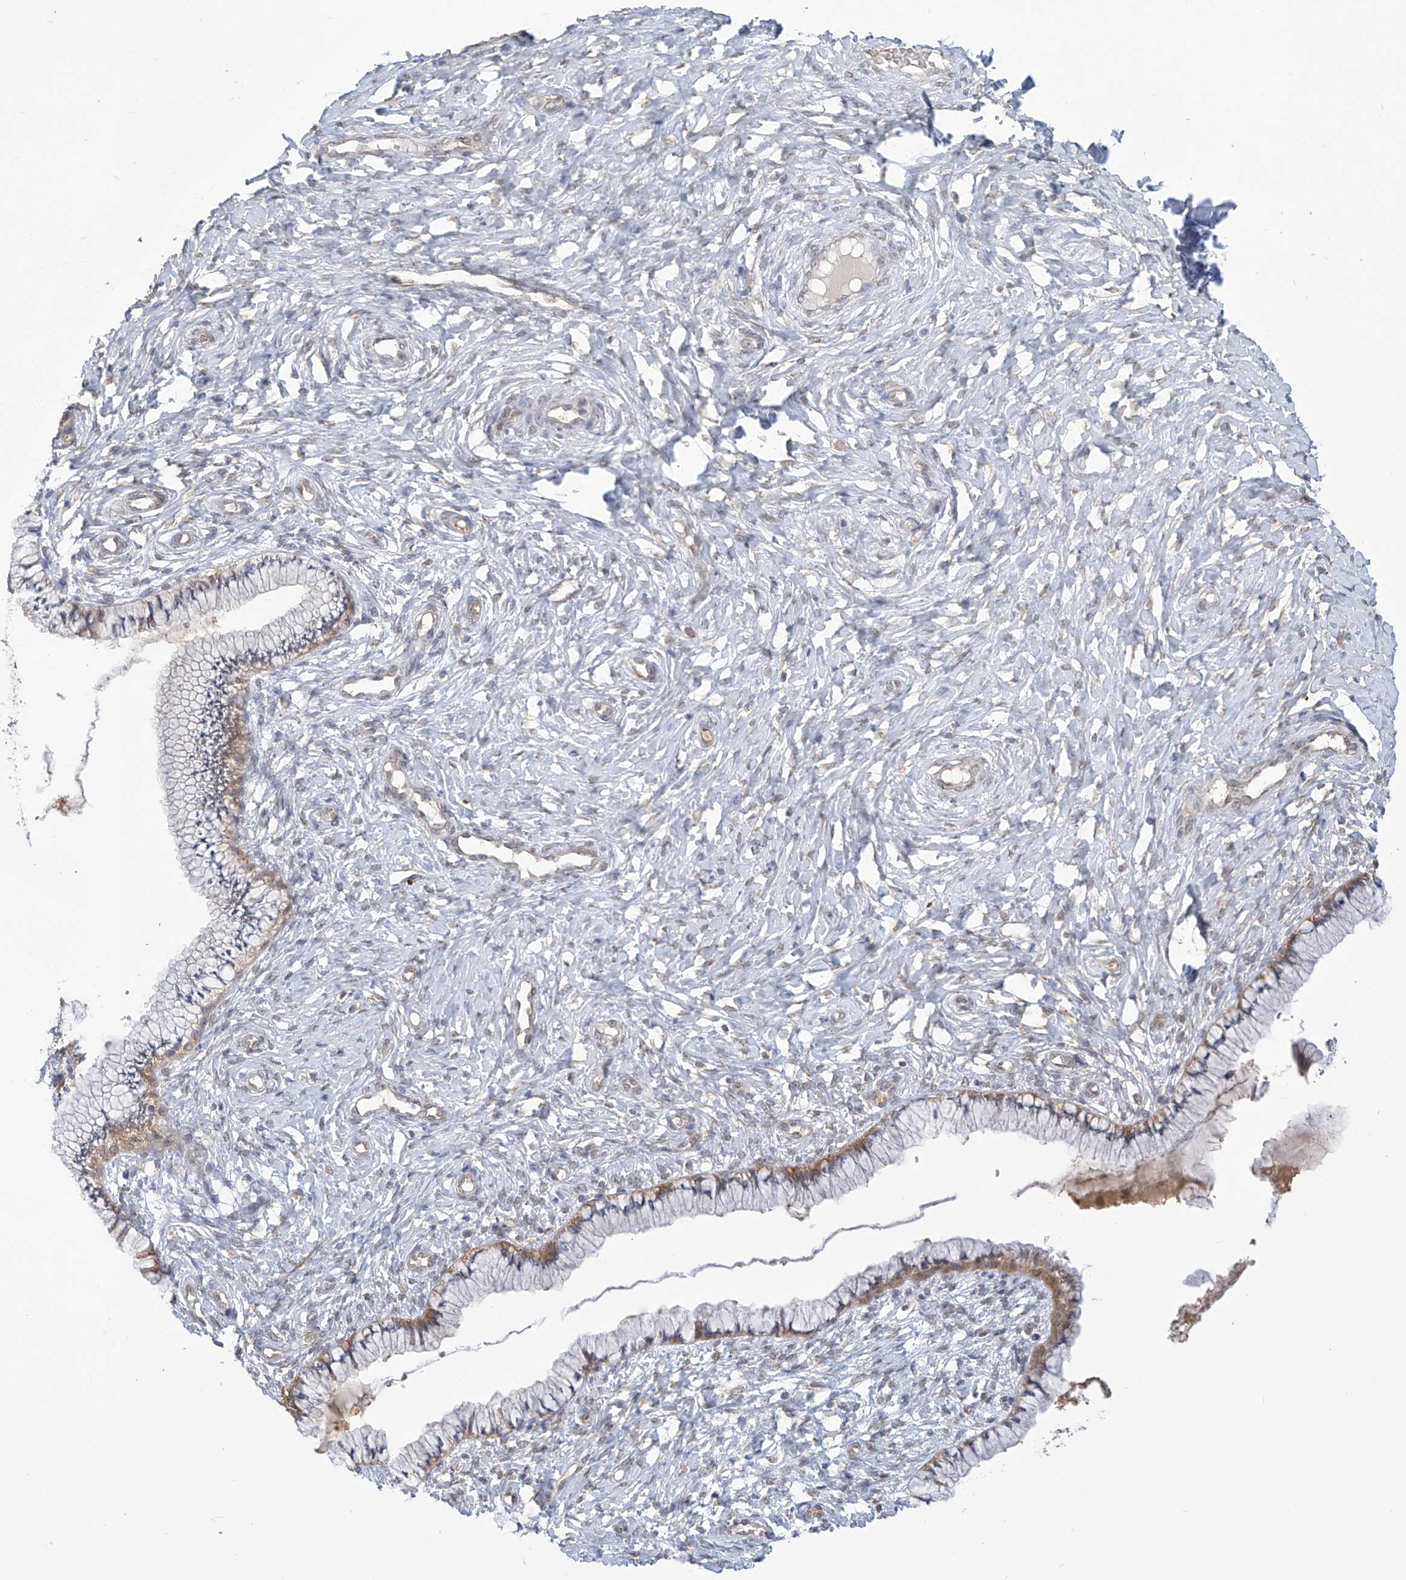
{"staining": {"intensity": "moderate", "quantity": ">75%", "location": "cytoplasmic/membranous,nuclear"}, "tissue": "cervix", "cell_type": "Glandular cells", "image_type": "normal", "snomed": [{"axis": "morphology", "description": "Normal tissue, NOS"}, {"axis": "topography", "description": "Cervix"}], "caption": "Cervix stained with DAB (3,3'-diaminobenzidine) immunohistochemistry shows medium levels of moderate cytoplasmic/membranous,nuclear positivity in about >75% of glandular cells.", "gene": "KIAA1522", "patient": {"sex": "female", "age": 36}}